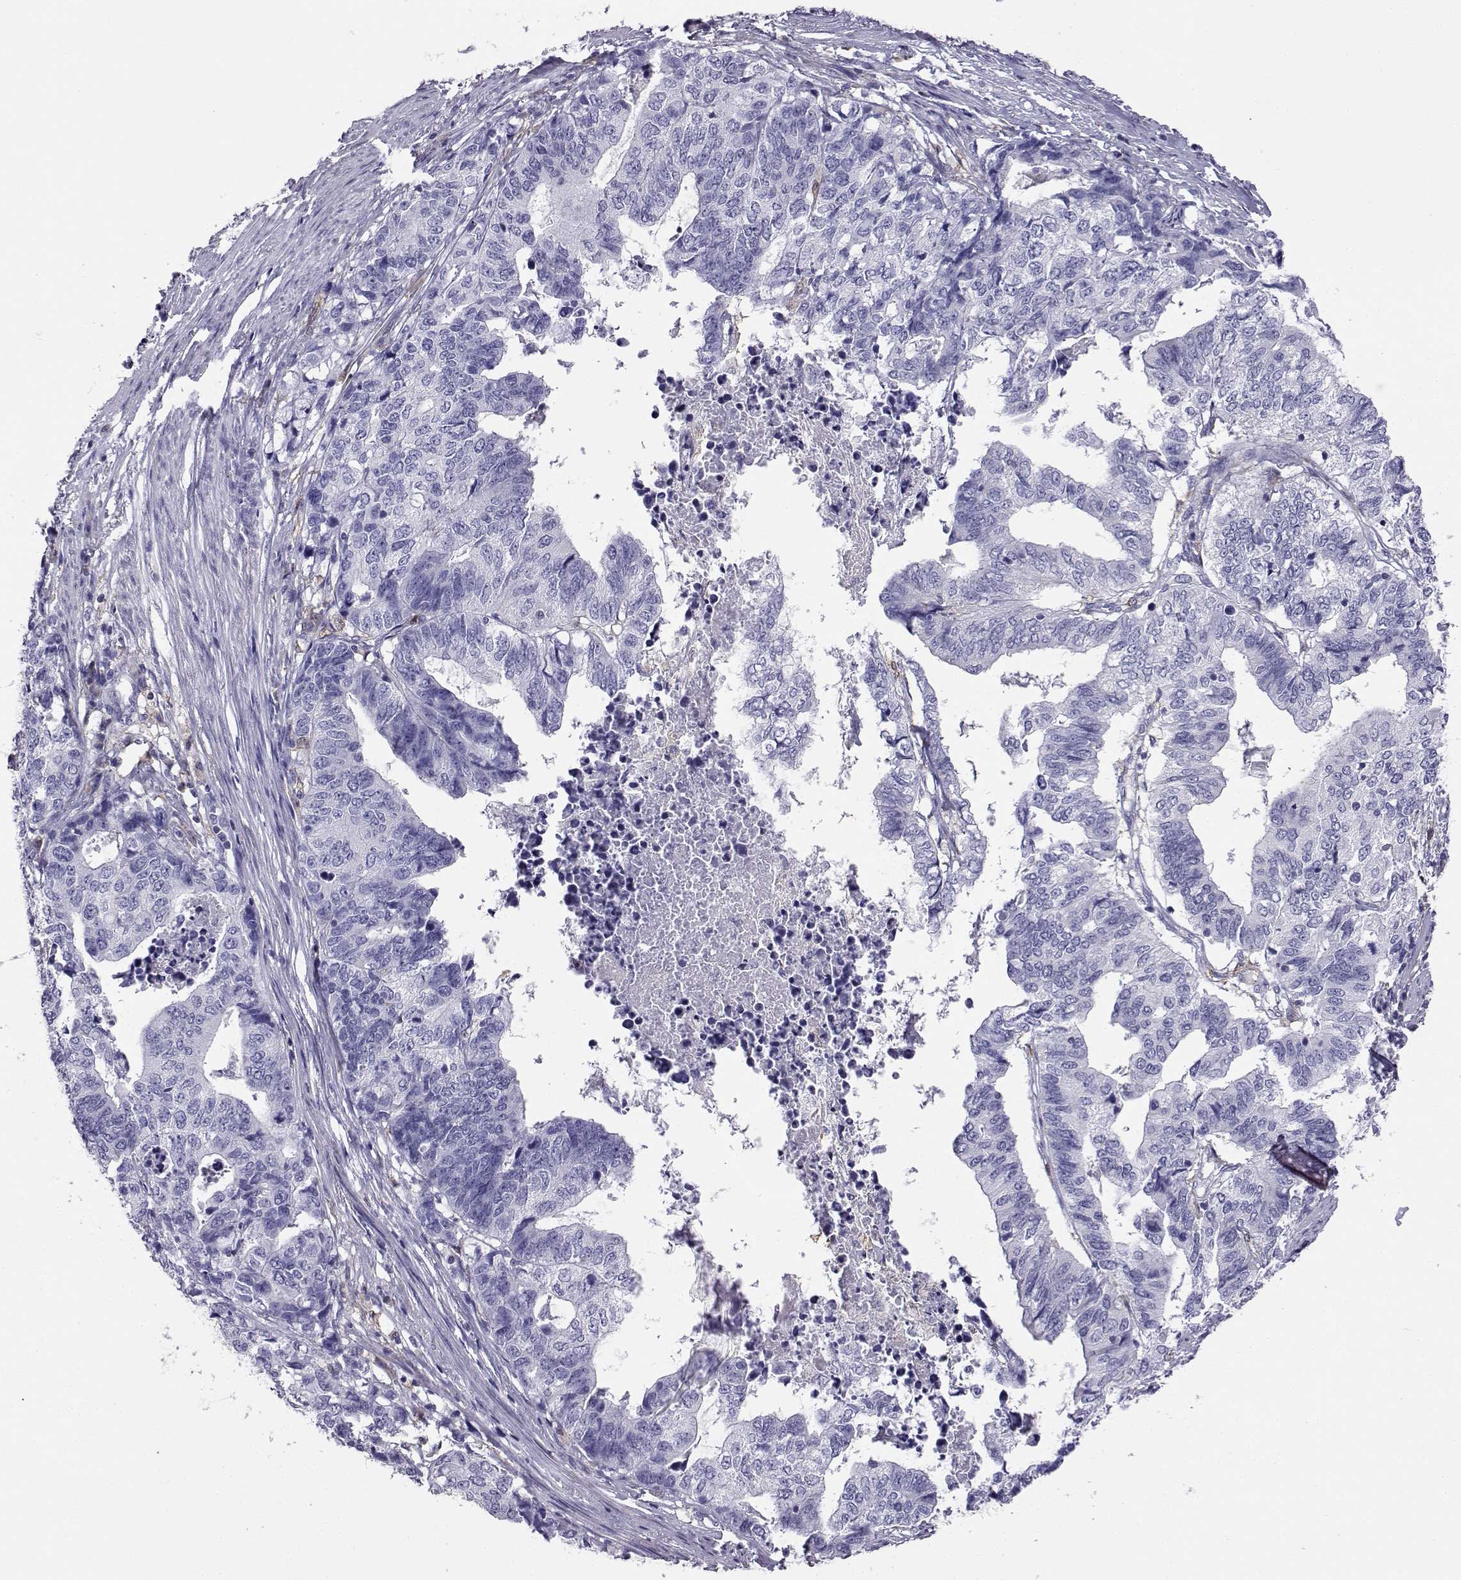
{"staining": {"intensity": "negative", "quantity": "none", "location": "none"}, "tissue": "stomach cancer", "cell_type": "Tumor cells", "image_type": "cancer", "snomed": [{"axis": "morphology", "description": "Adenocarcinoma, NOS"}, {"axis": "topography", "description": "Stomach, upper"}], "caption": "Micrograph shows no significant protein expression in tumor cells of stomach cancer (adenocarcinoma).", "gene": "AKR1B1", "patient": {"sex": "female", "age": 67}}